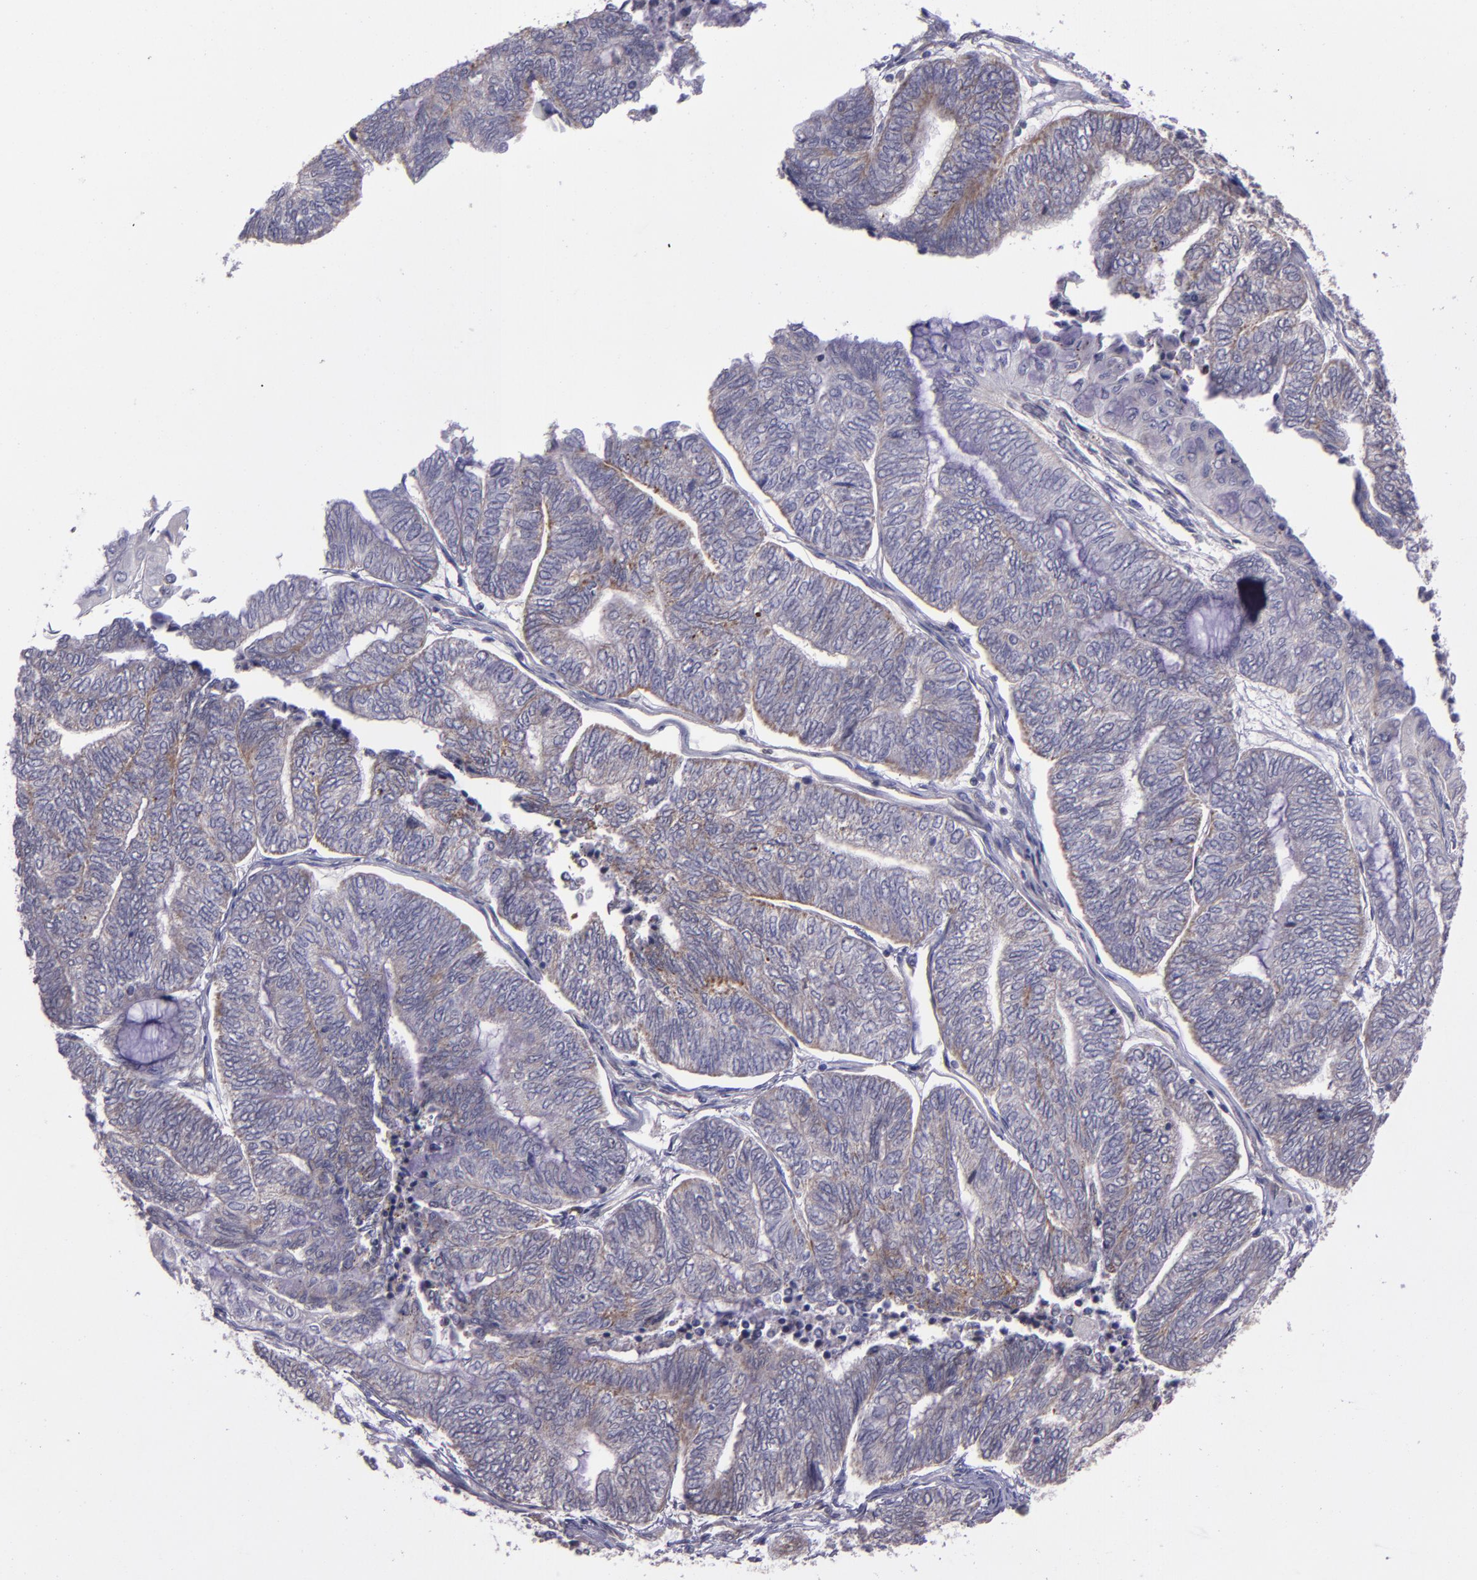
{"staining": {"intensity": "weak", "quantity": "25%-75%", "location": "cytoplasmic/membranous"}, "tissue": "endometrial cancer", "cell_type": "Tumor cells", "image_type": "cancer", "snomed": [{"axis": "morphology", "description": "Adenocarcinoma, NOS"}, {"axis": "topography", "description": "Uterus"}, {"axis": "topography", "description": "Endometrium"}], "caption": "Immunohistochemistry image of neoplastic tissue: human adenocarcinoma (endometrial) stained using IHC shows low levels of weak protein expression localized specifically in the cytoplasmic/membranous of tumor cells, appearing as a cytoplasmic/membranous brown color.", "gene": "LONP1", "patient": {"sex": "female", "age": 70}}